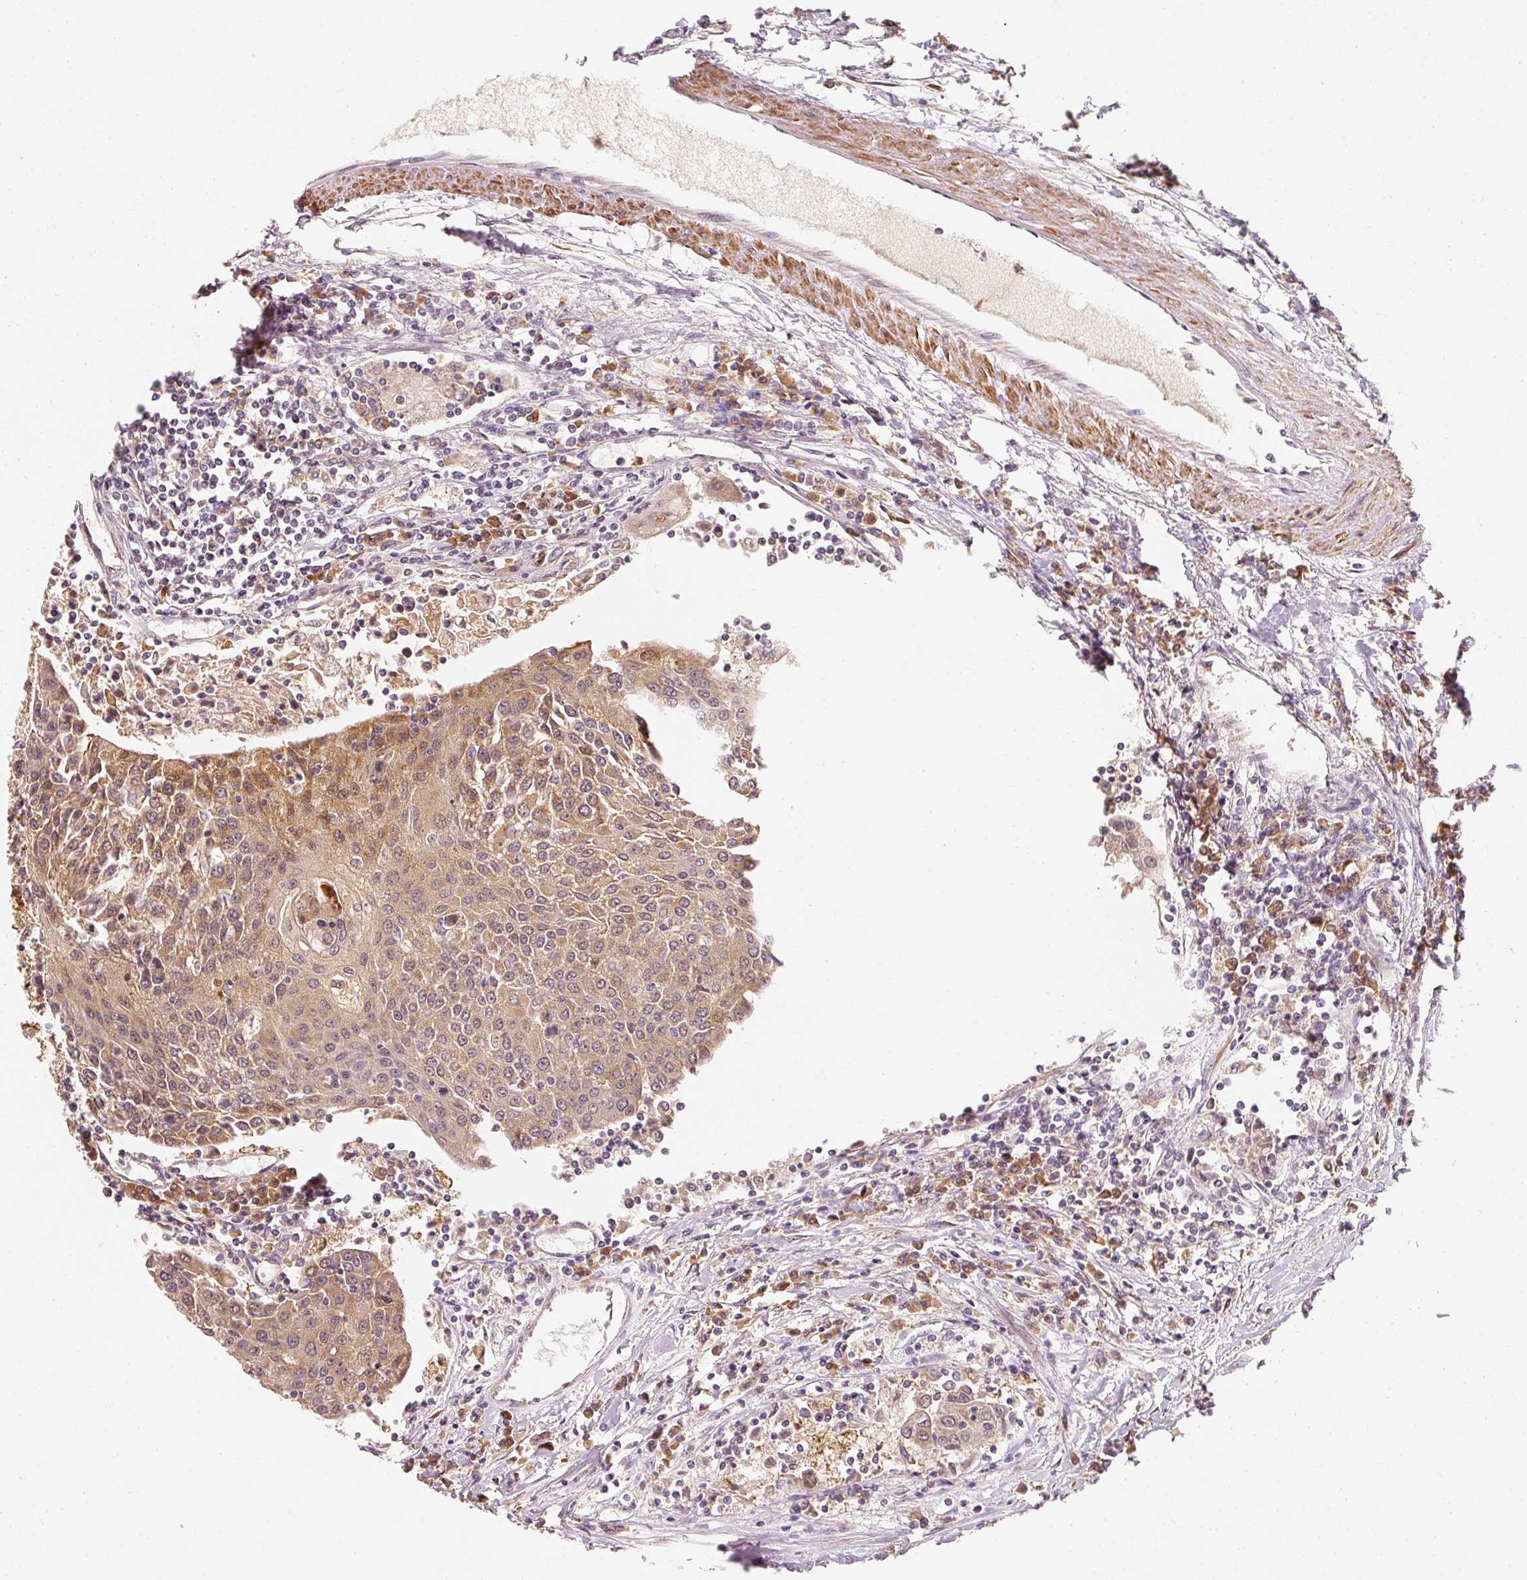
{"staining": {"intensity": "moderate", "quantity": ">75%", "location": "cytoplasmic/membranous"}, "tissue": "urothelial cancer", "cell_type": "Tumor cells", "image_type": "cancer", "snomed": [{"axis": "morphology", "description": "Urothelial carcinoma, High grade"}, {"axis": "topography", "description": "Urinary bladder"}], "caption": "Tumor cells exhibit medium levels of moderate cytoplasmic/membranous positivity in approximately >75% of cells in high-grade urothelial carcinoma.", "gene": "EEF1A2", "patient": {"sex": "female", "age": 85}}